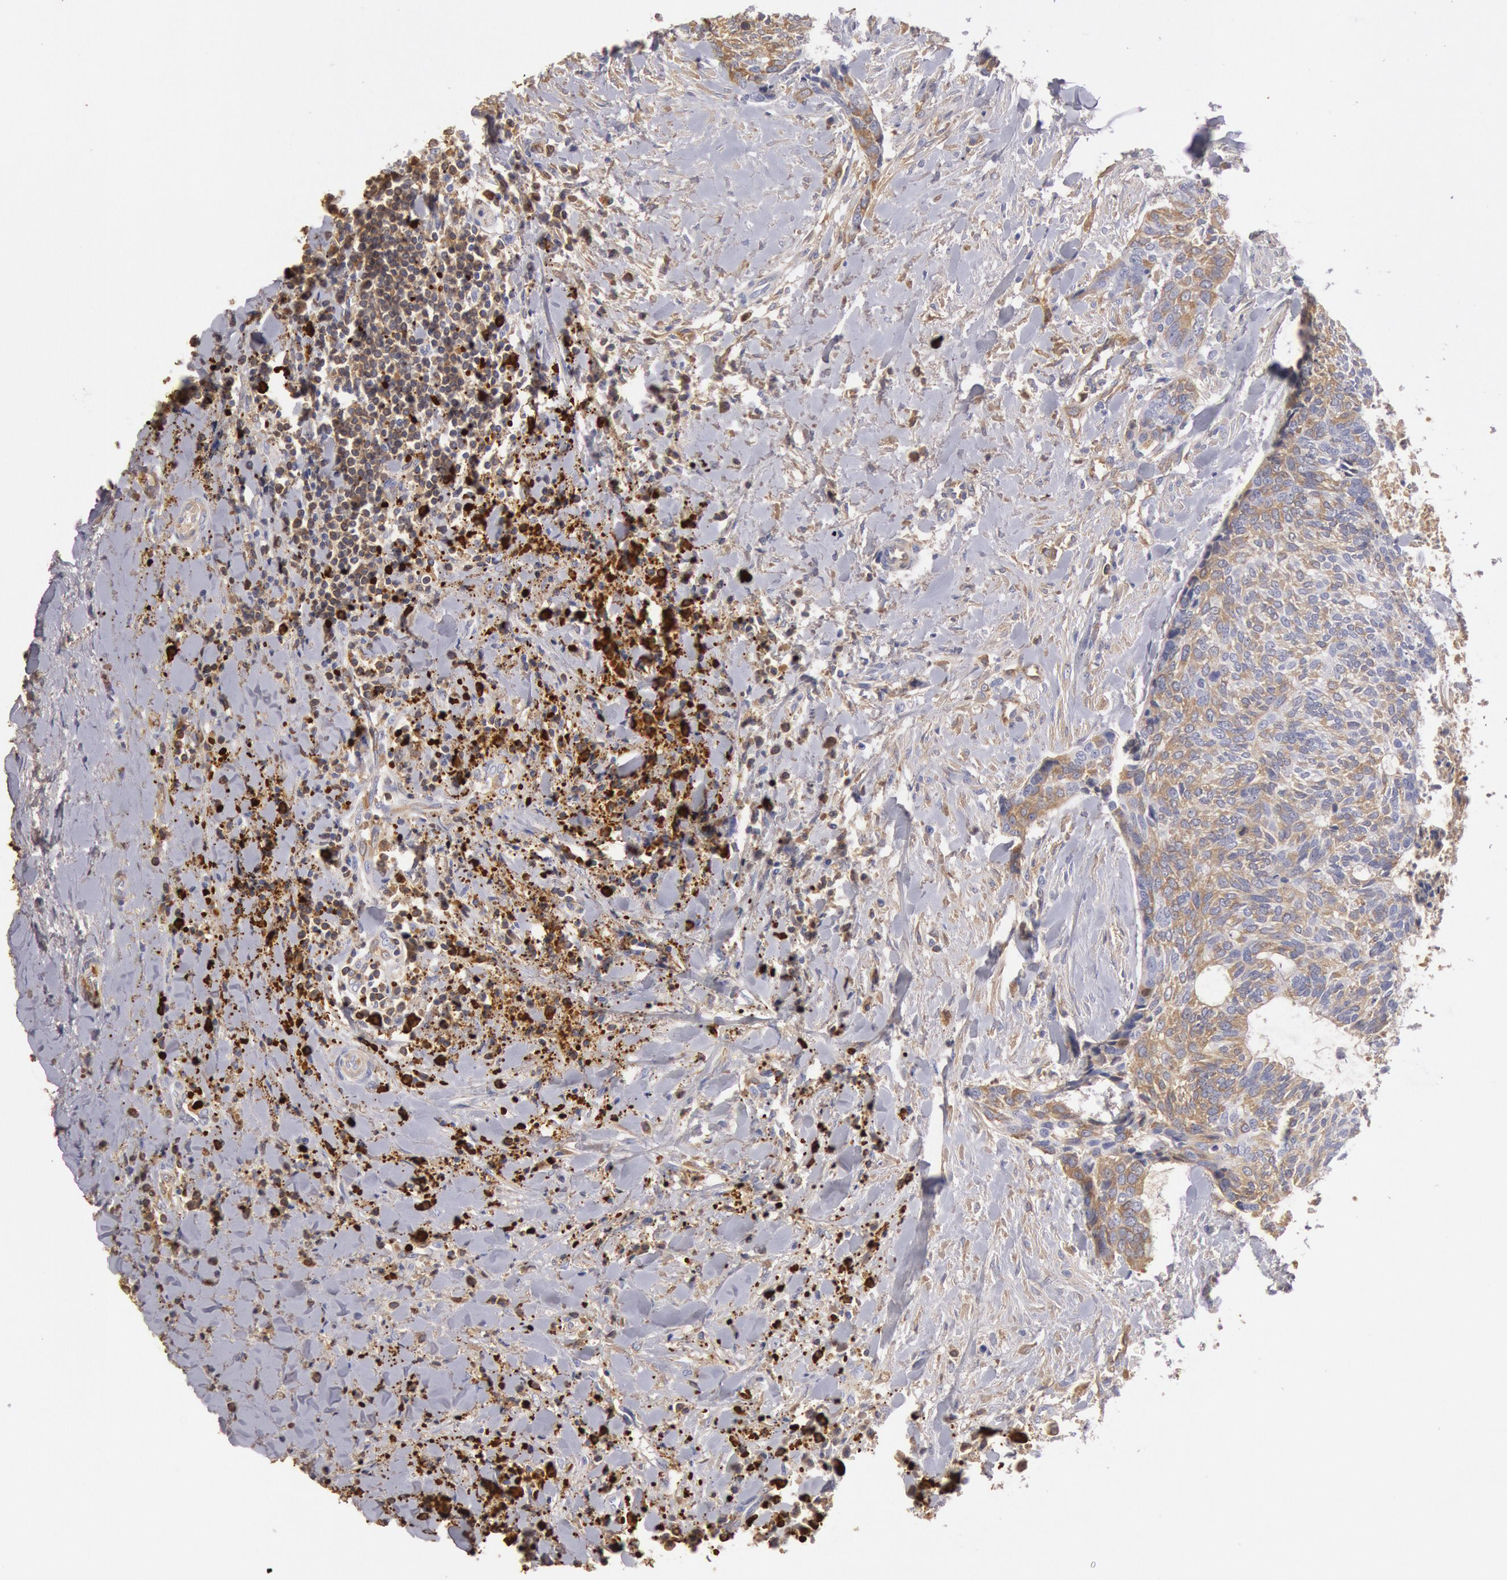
{"staining": {"intensity": "moderate", "quantity": "25%-75%", "location": "cytoplasmic/membranous"}, "tissue": "head and neck cancer", "cell_type": "Tumor cells", "image_type": "cancer", "snomed": [{"axis": "morphology", "description": "Squamous cell carcinoma, NOS"}, {"axis": "topography", "description": "Salivary gland"}, {"axis": "topography", "description": "Head-Neck"}], "caption": "Head and neck cancer stained for a protein displays moderate cytoplasmic/membranous positivity in tumor cells.", "gene": "IGHA1", "patient": {"sex": "male", "age": 70}}